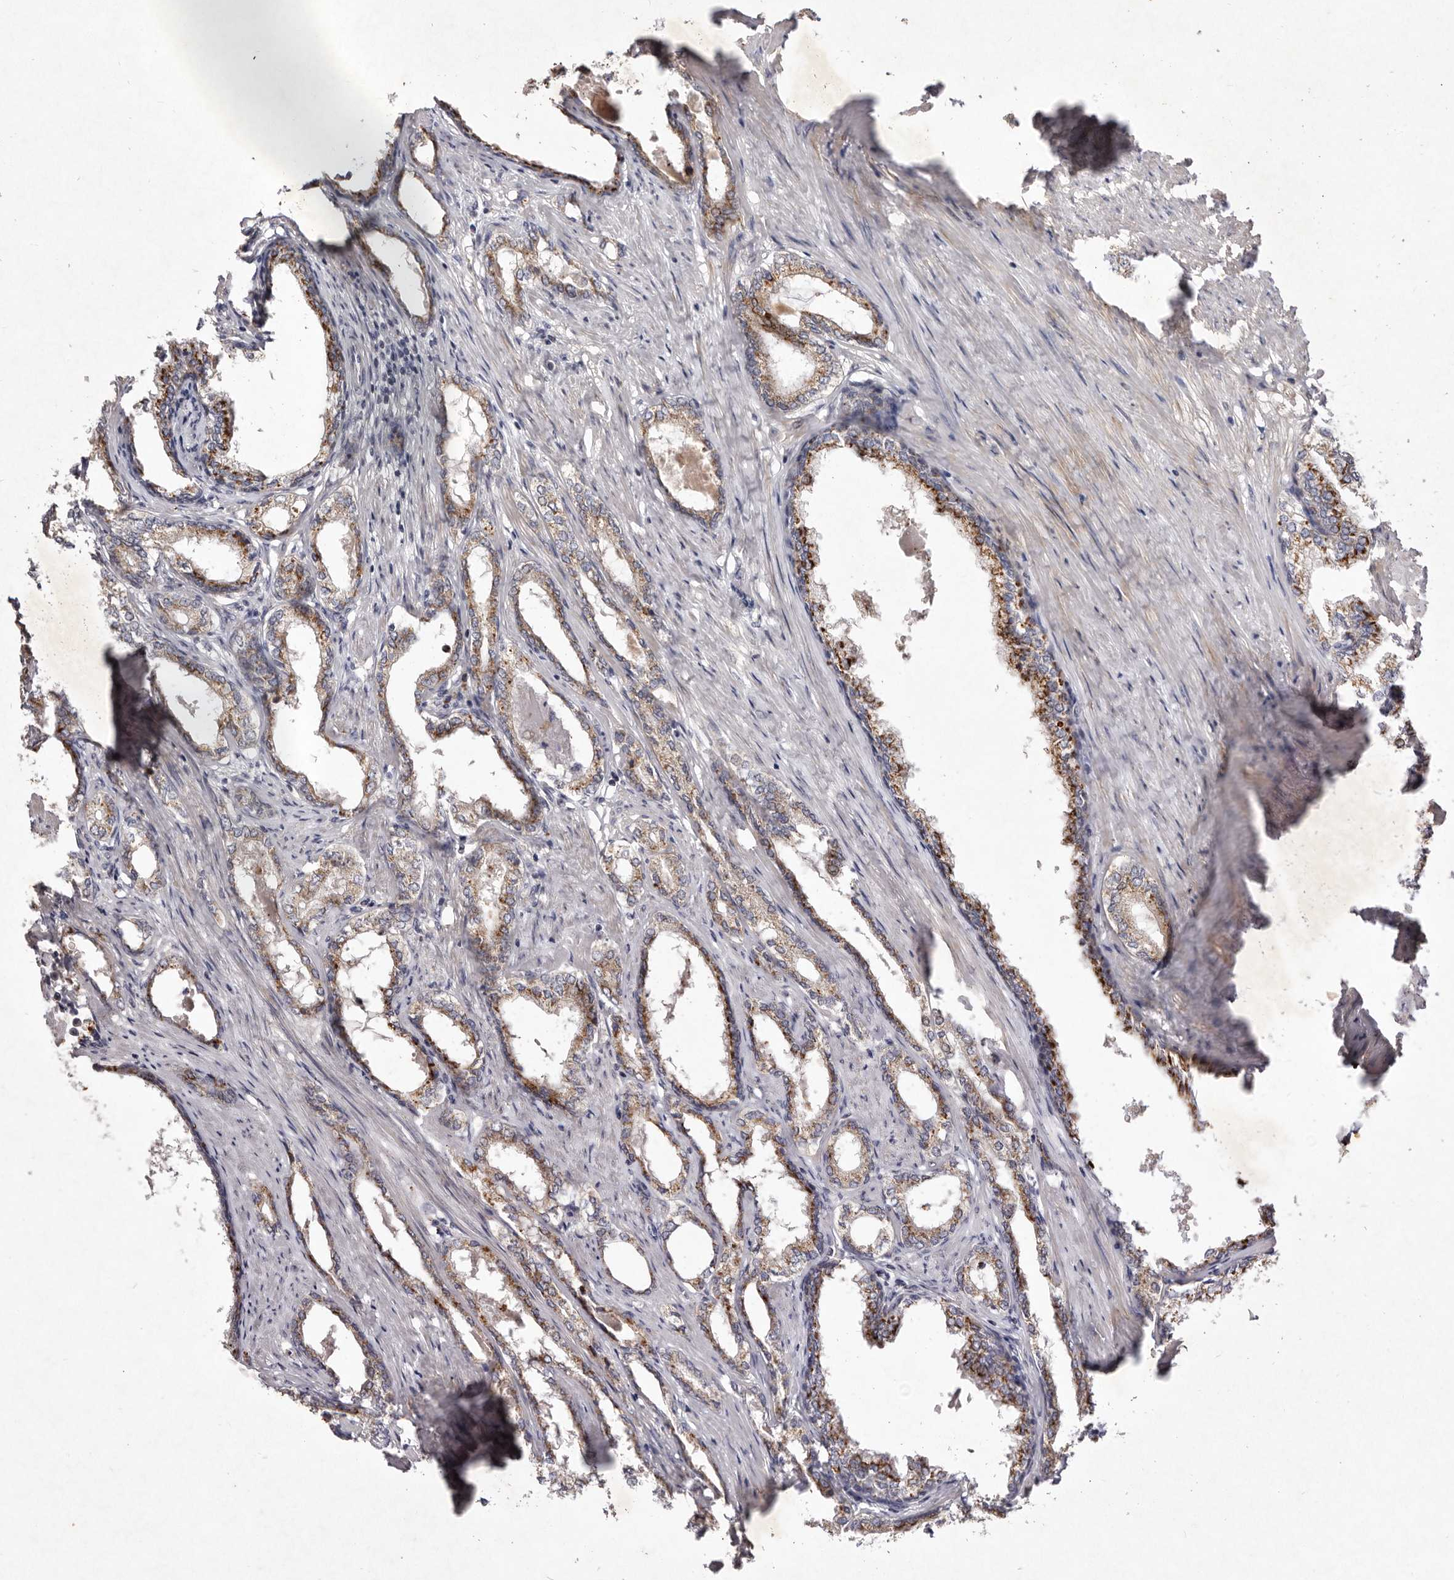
{"staining": {"intensity": "moderate", "quantity": ">75%", "location": "cytoplasmic/membranous"}, "tissue": "prostate cancer", "cell_type": "Tumor cells", "image_type": "cancer", "snomed": [{"axis": "morphology", "description": "Adenocarcinoma, High grade"}, {"axis": "topography", "description": "Prostate"}], "caption": "A medium amount of moderate cytoplasmic/membranous expression is seen in approximately >75% of tumor cells in prostate cancer tissue.", "gene": "USP24", "patient": {"sex": "male", "age": 58}}